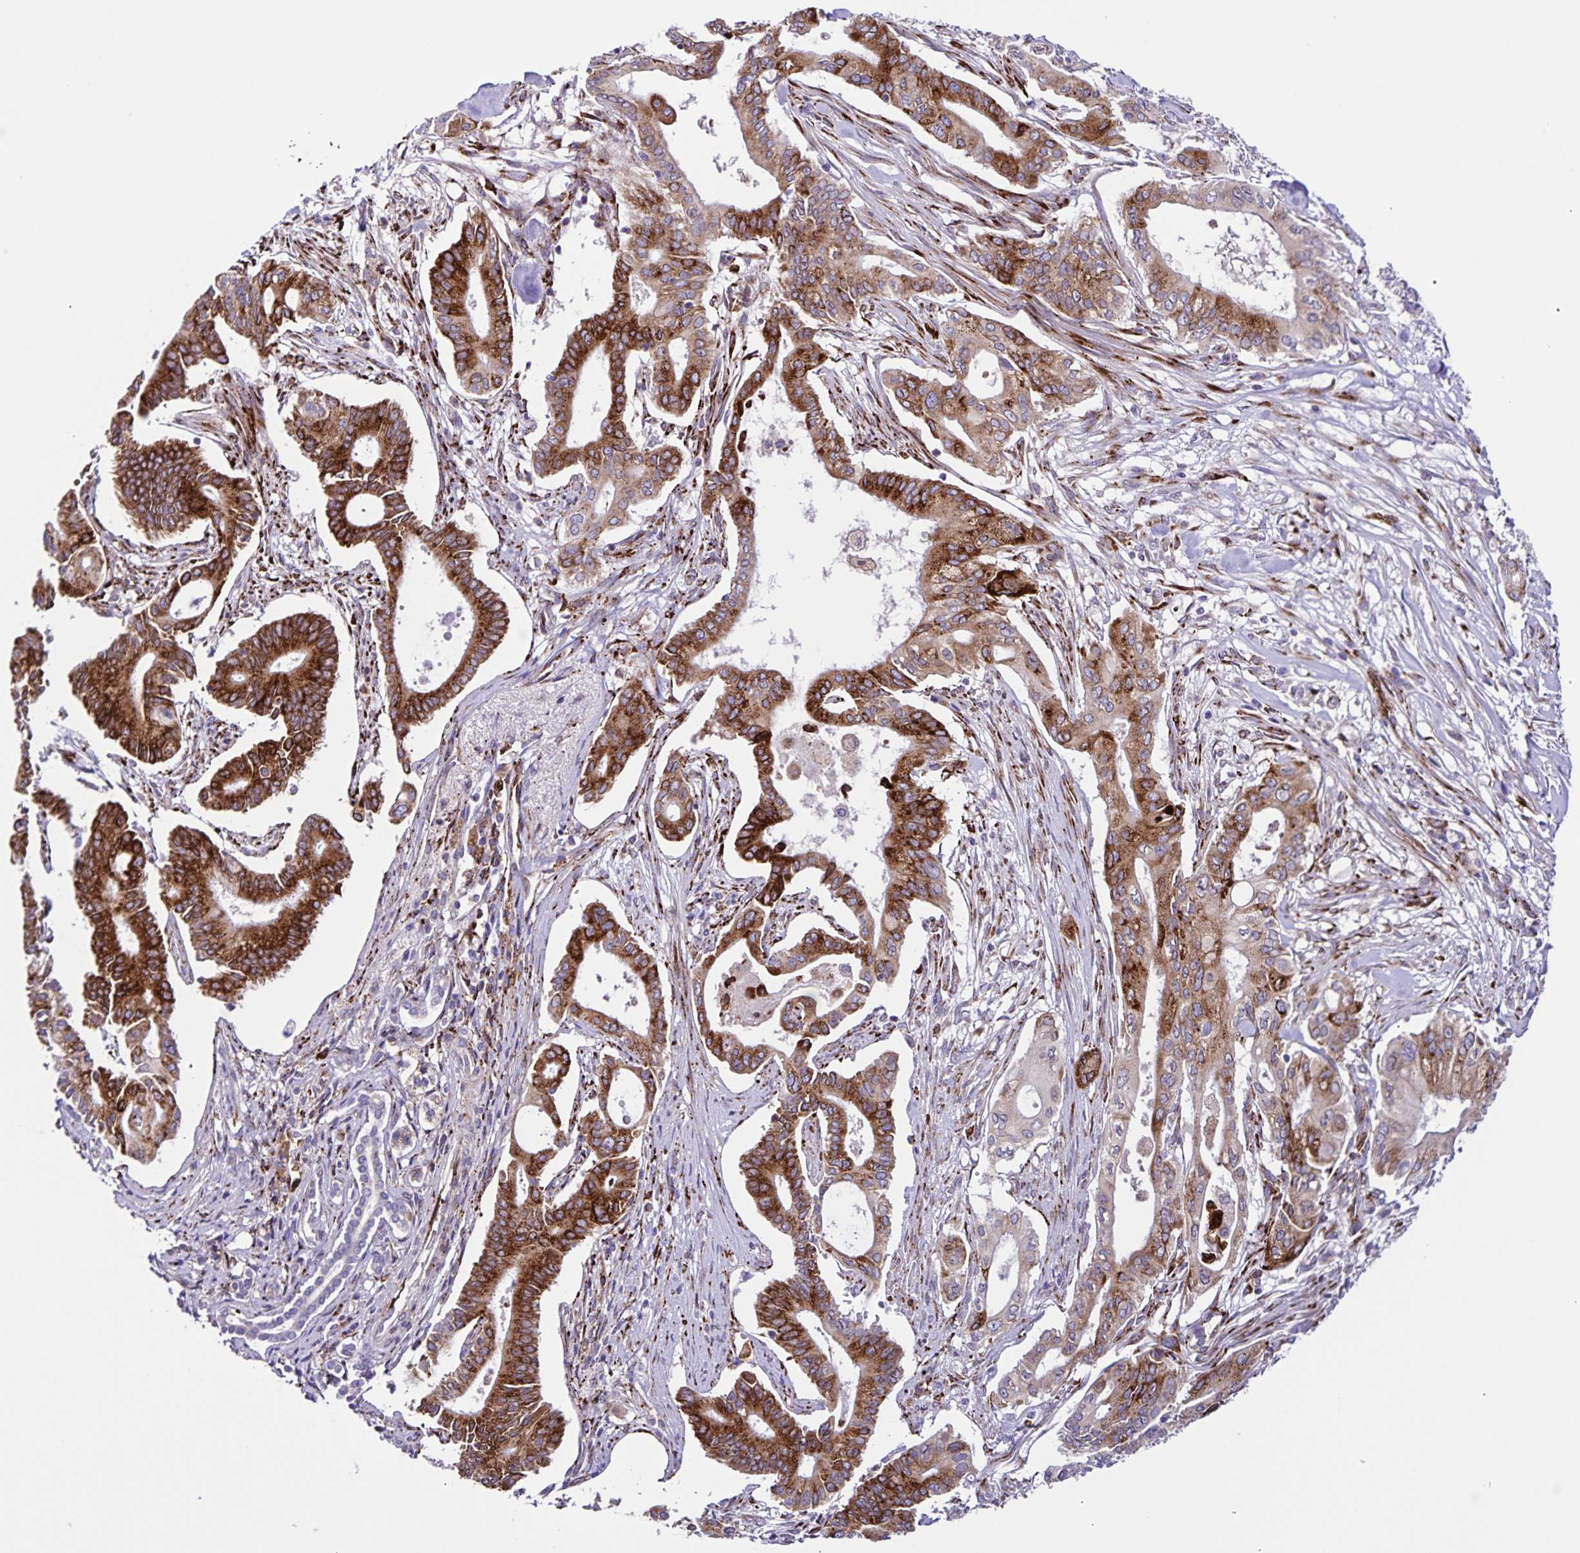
{"staining": {"intensity": "strong", "quantity": ">75%", "location": "cytoplasmic/membranous"}, "tissue": "pancreatic cancer", "cell_type": "Tumor cells", "image_type": "cancer", "snomed": [{"axis": "morphology", "description": "Adenocarcinoma, NOS"}, {"axis": "topography", "description": "Pancreas"}], "caption": "Immunohistochemical staining of human pancreatic cancer demonstrates high levels of strong cytoplasmic/membranous protein positivity in about >75% of tumor cells. (DAB = brown stain, brightfield microscopy at high magnification).", "gene": "OSBPL5", "patient": {"sex": "female", "age": 68}}